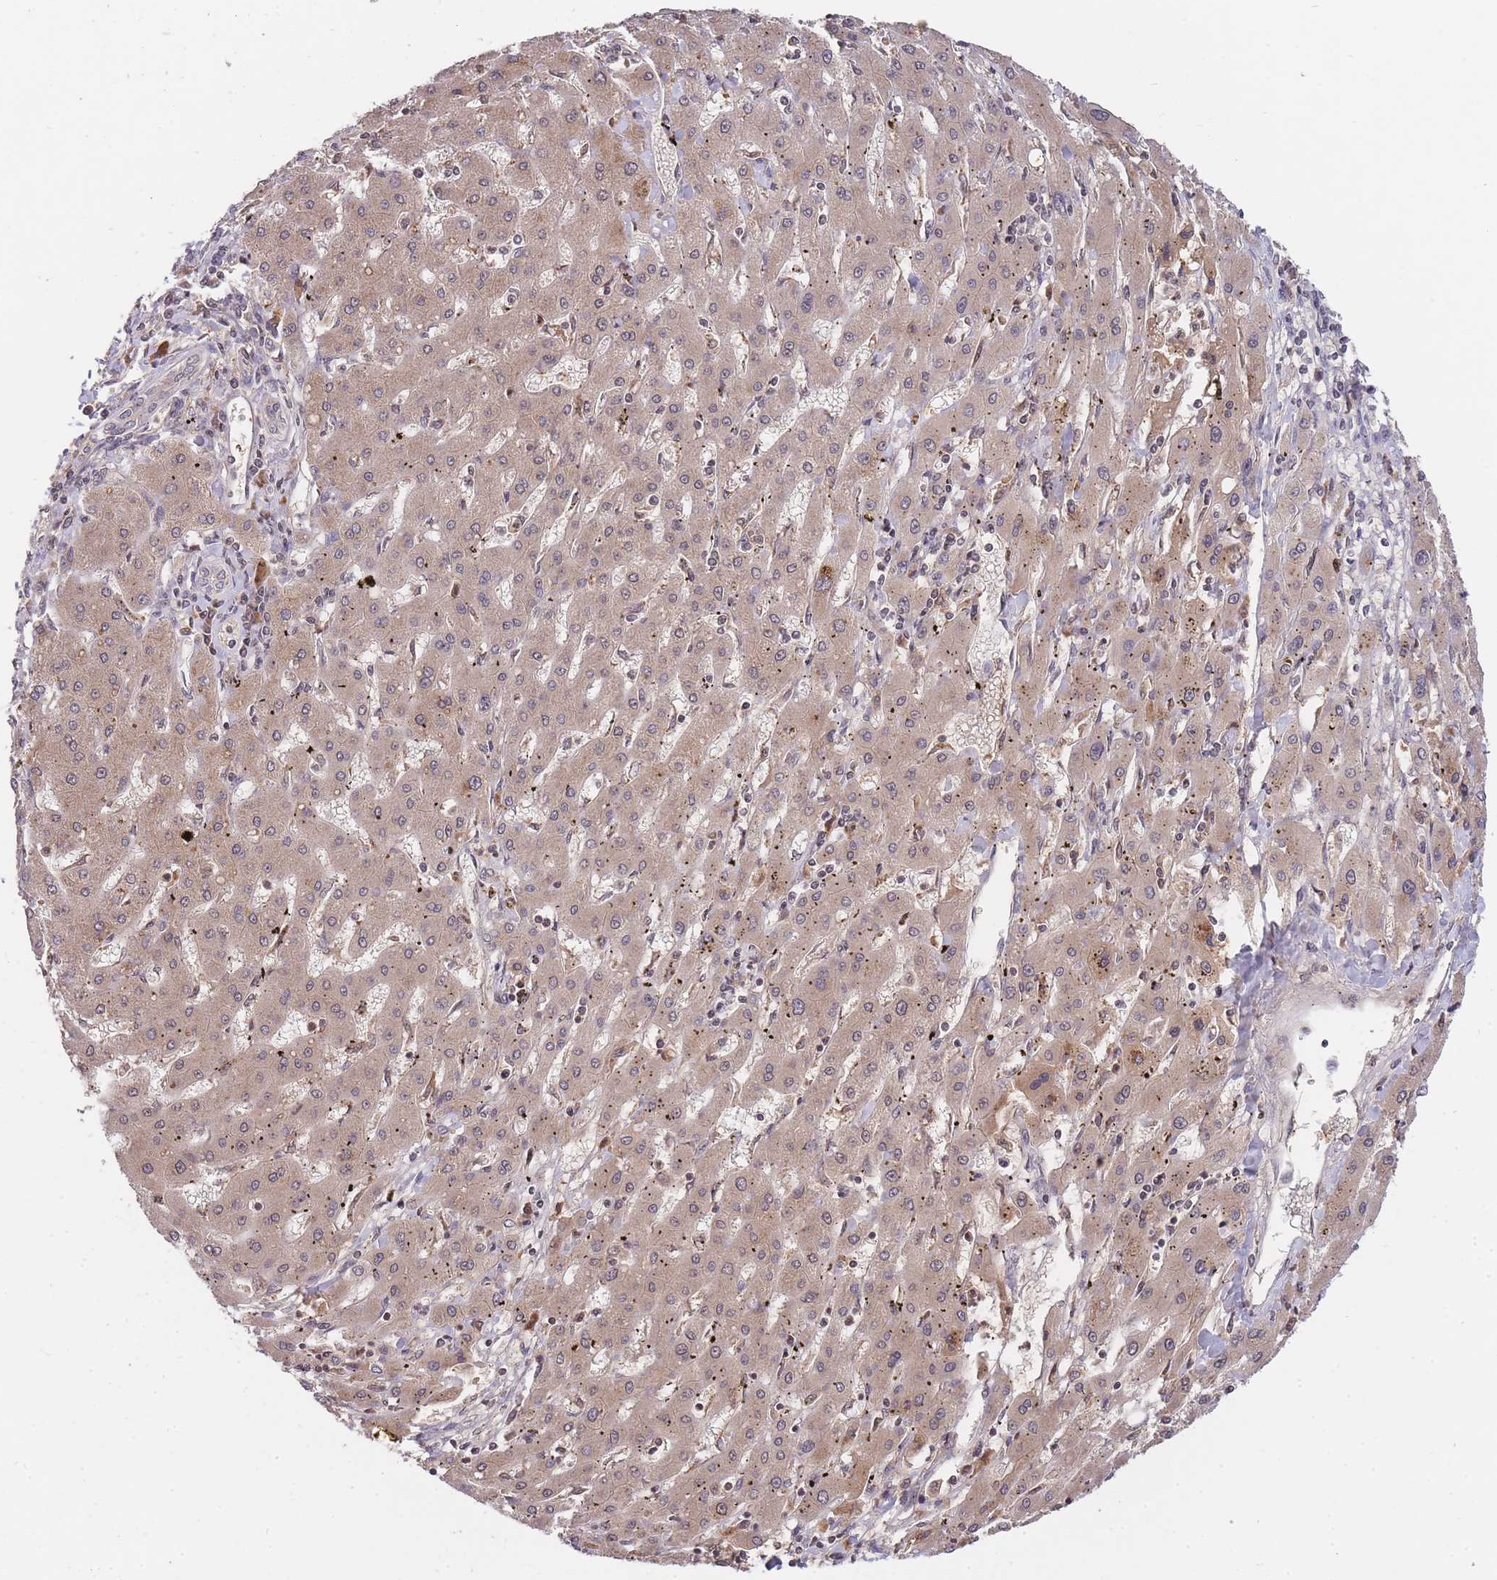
{"staining": {"intensity": "weak", "quantity": ">75%", "location": "cytoplasmic/membranous"}, "tissue": "liver cancer", "cell_type": "Tumor cells", "image_type": "cancer", "snomed": [{"axis": "morphology", "description": "Carcinoma, Hepatocellular, NOS"}, {"axis": "topography", "description": "Liver"}], "caption": "A histopathology image of liver hepatocellular carcinoma stained for a protein exhibits weak cytoplasmic/membranous brown staining in tumor cells. The staining was performed using DAB (3,3'-diaminobenzidine), with brown indicating positive protein expression. Nuclei are stained blue with hematoxylin.", "gene": "RALGDS", "patient": {"sex": "male", "age": 72}}